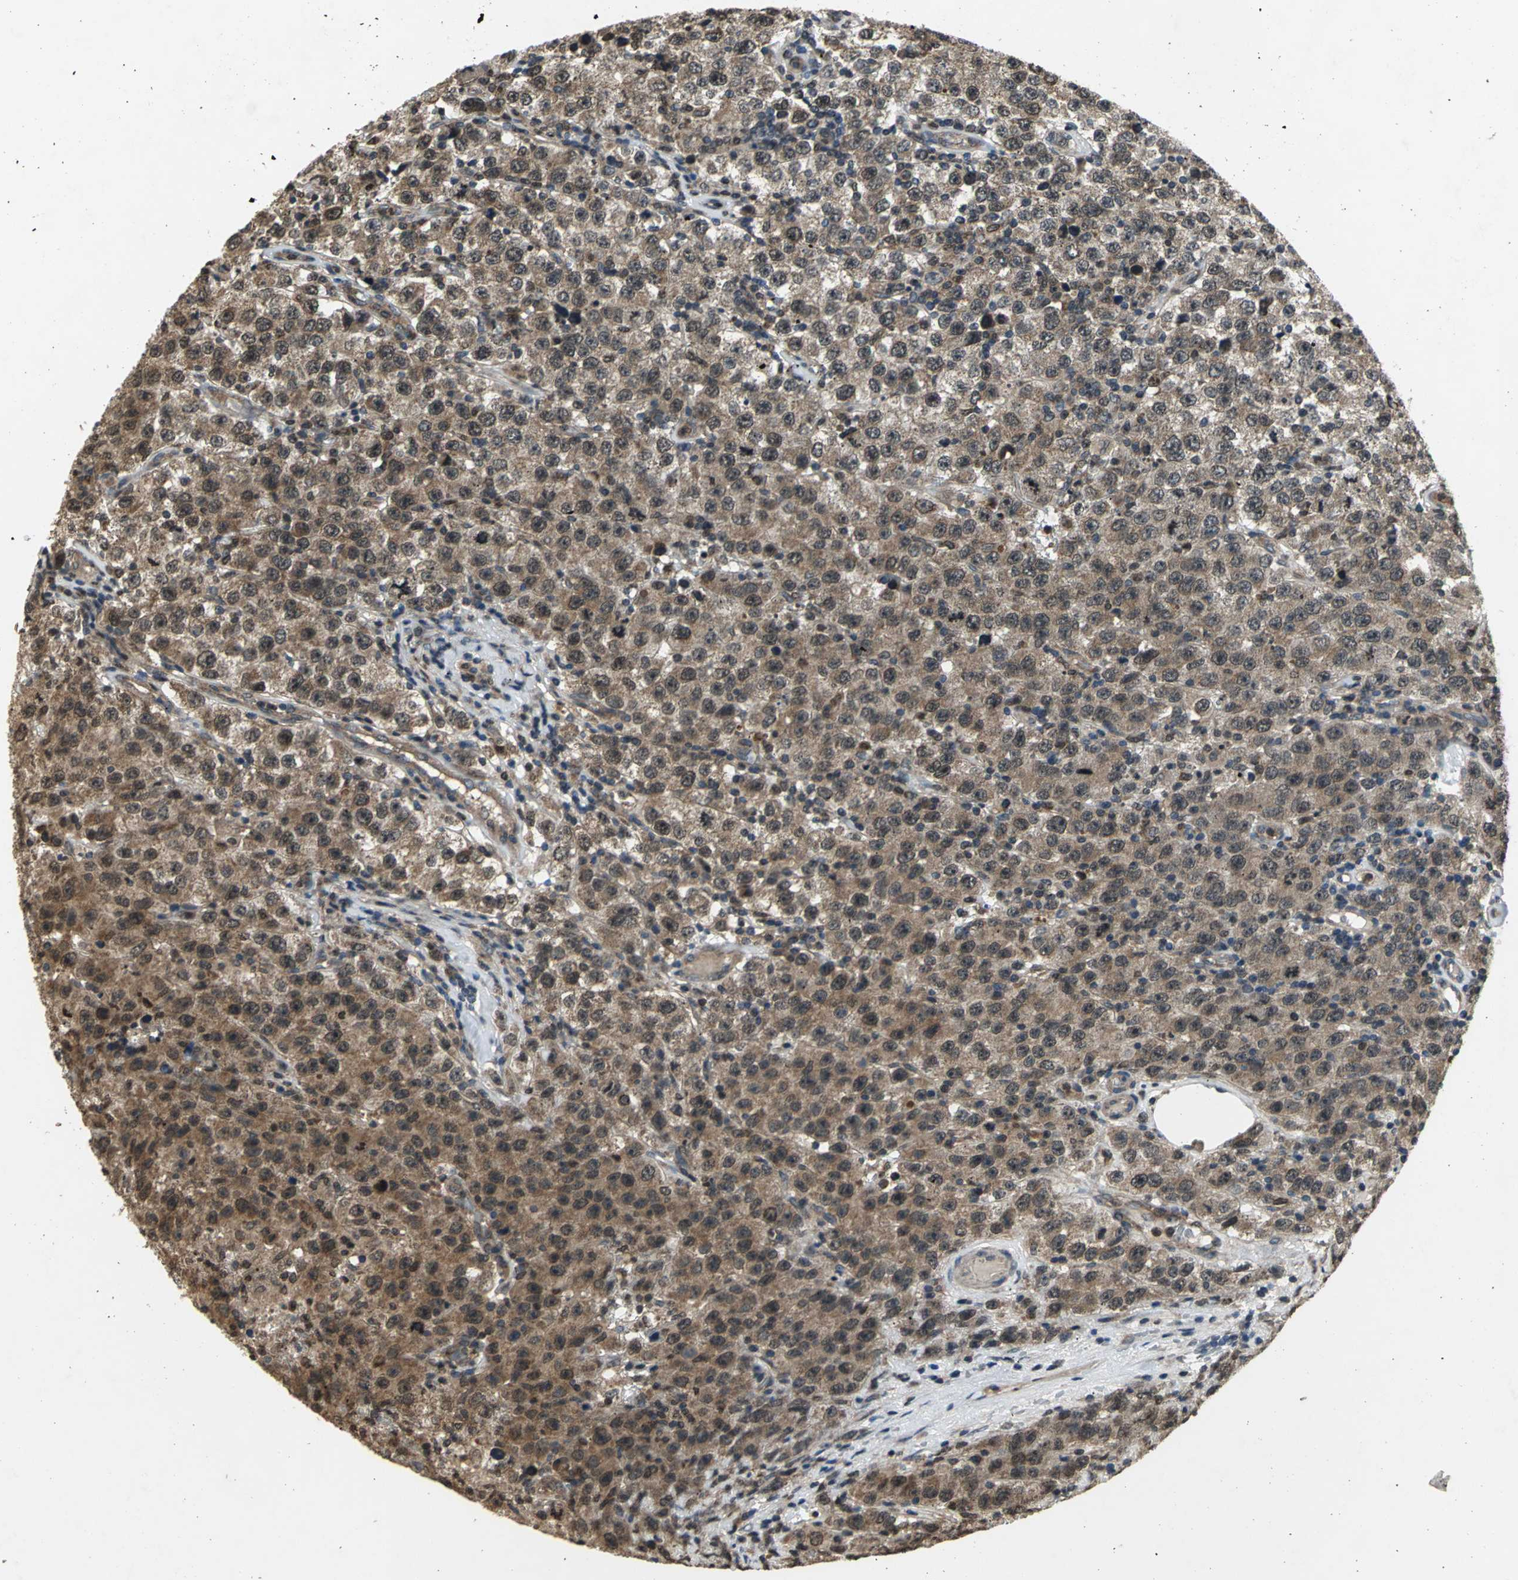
{"staining": {"intensity": "moderate", "quantity": ">75%", "location": "cytoplasmic/membranous,nuclear"}, "tissue": "testis cancer", "cell_type": "Tumor cells", "image_type": "cancer", "snomed": [{"axis": "morphology", "description": "Seminoma, NOS"}, {"axis": "topography", "description": "Testis"}], "caption": "Human testis cancer (seminoma) stained with a brown dye reveals moderate cytoplasmic/membranous and nuclear positive expression in about >75% of tumor cells.", "gene": "AHR", "patient": {"sex": "male", "age": 52}}